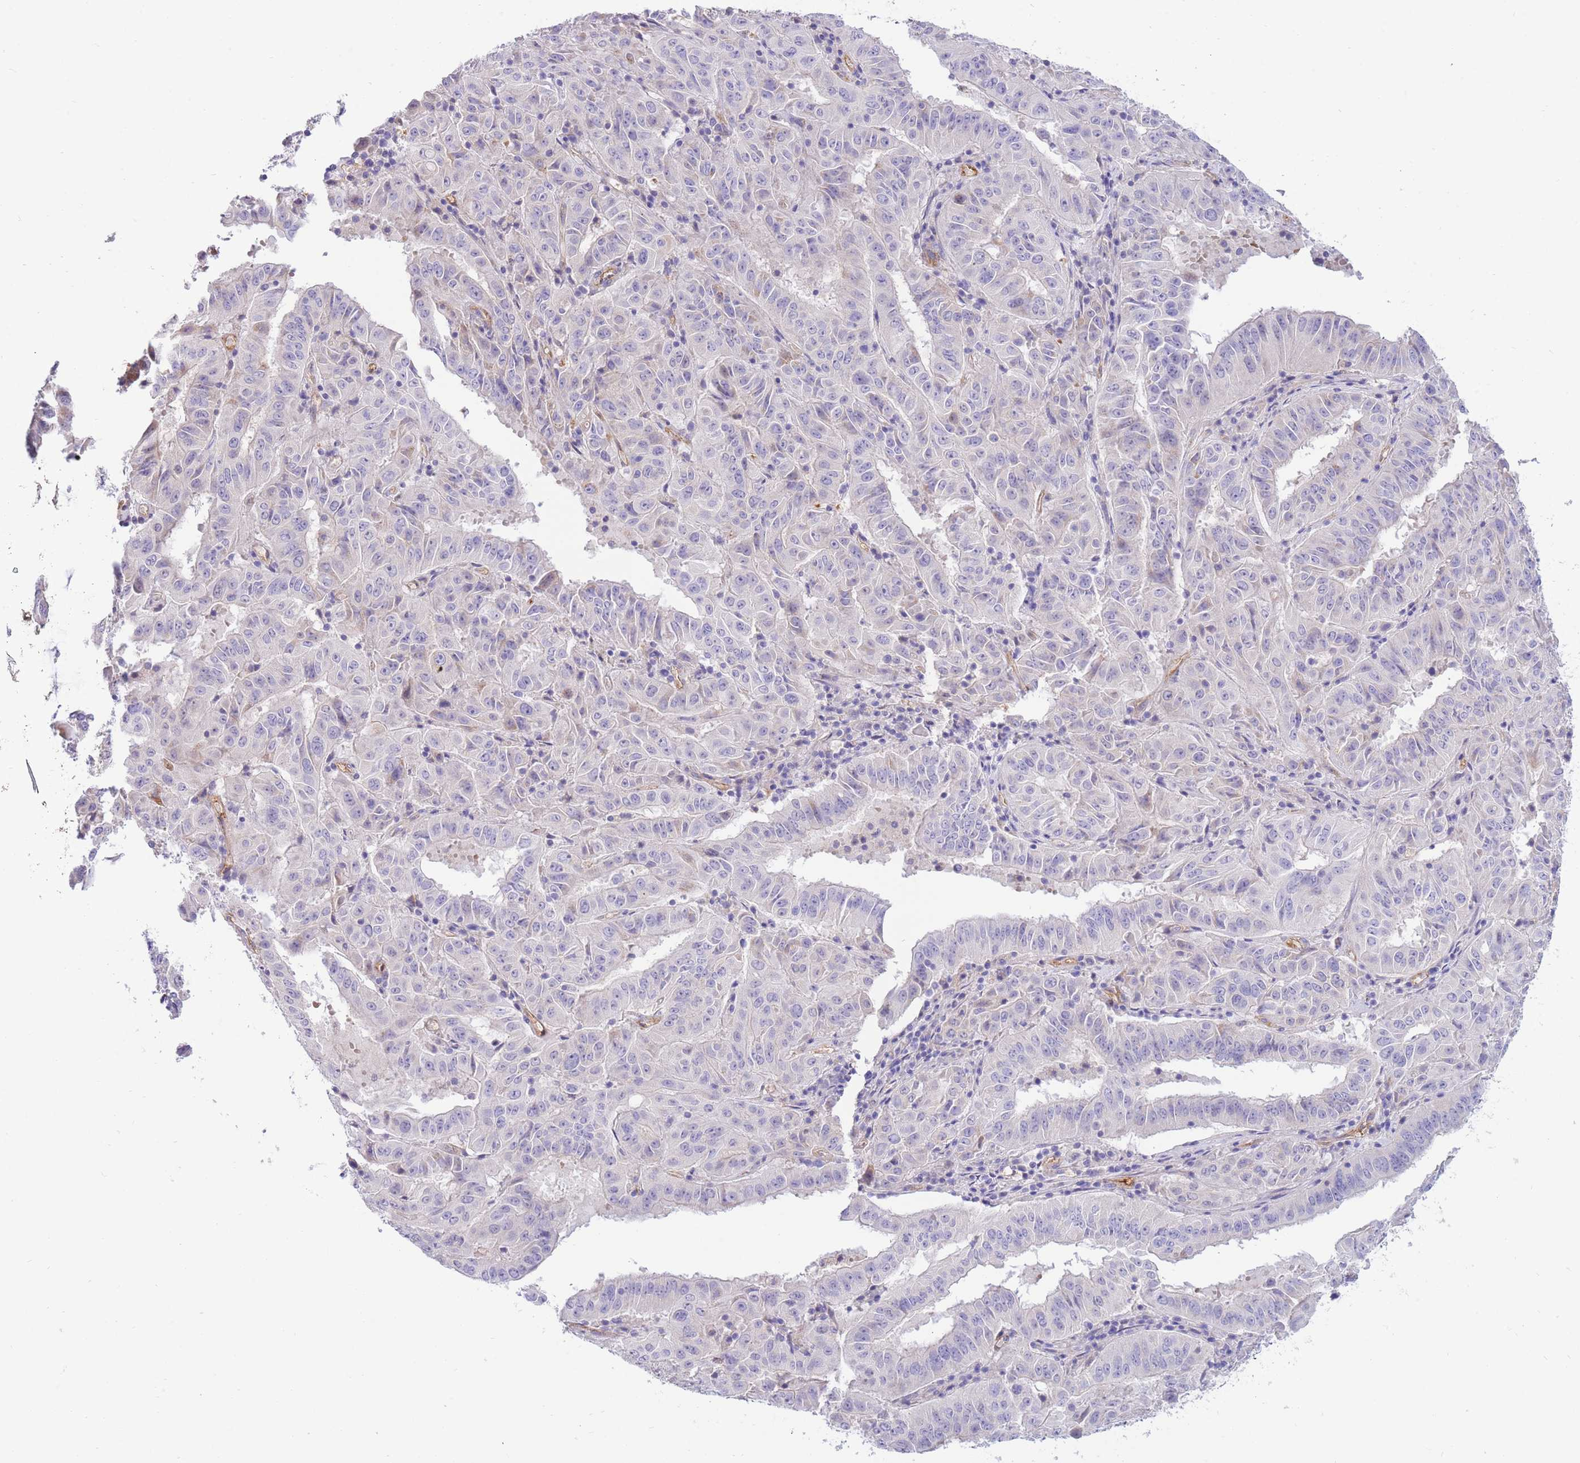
{"staining": {"intensity": "negative", "quantity": "none", "location": "none"}, "tissue": "pancreatic cancer", "cell_type": "Tumor cells", "image_type": "cancer", "snomed": [{"axis": "morphology", "description": "Adenocarcinoma, NOS"}, {"axis": "topography", "description": "Pancreas"}], "caption": "This is a photomicrograph of immunohistochemistry staining of pancreatic adenocarcinoma, which shows no positivity in tumor cells.", "gene": "SULT1A1", "patient": {"sex": "male", "age": 63}}